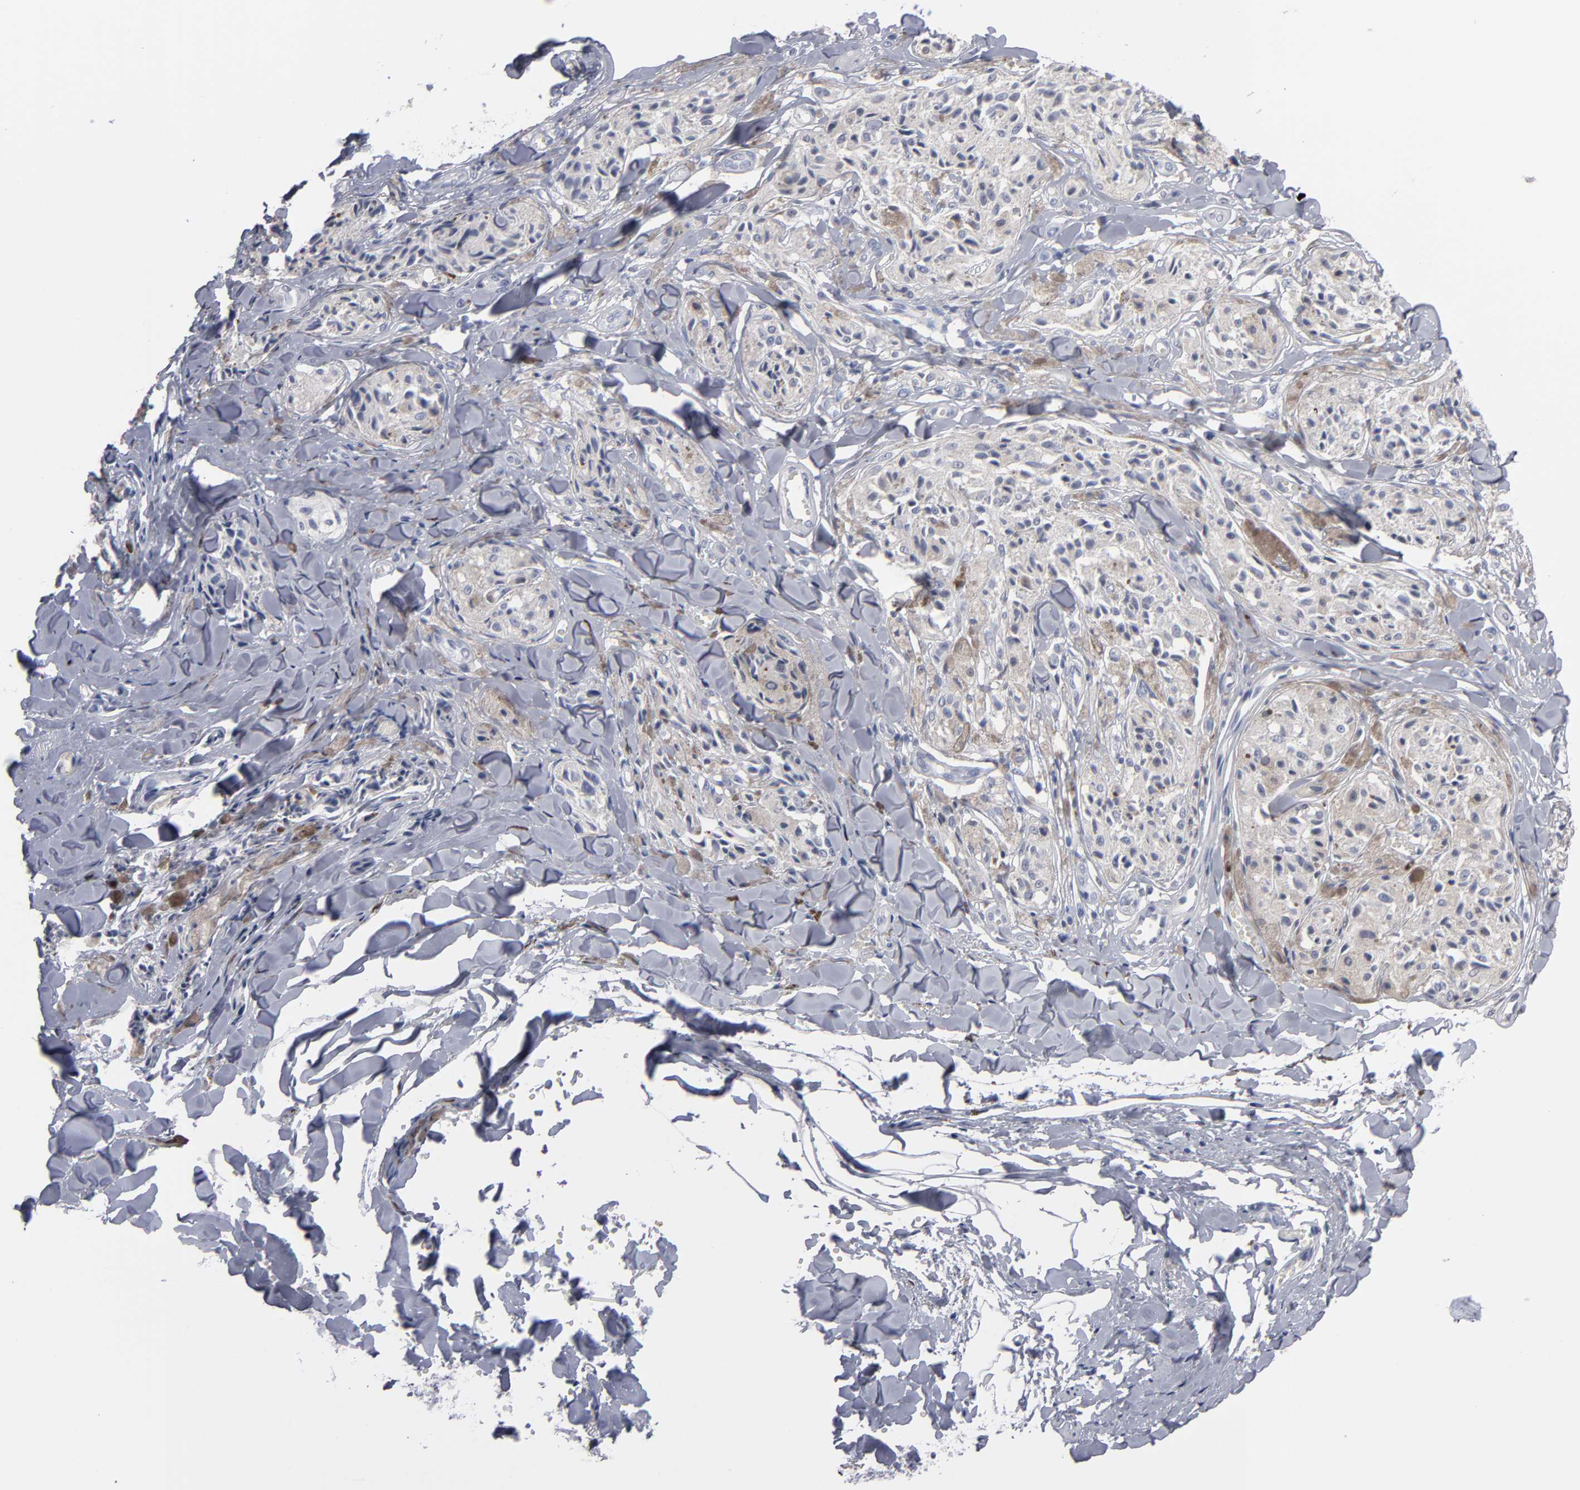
{"staining": {"intensity": "negative", "quantity": "none", "location": "none"}, "tissue": "melanoma", "cell_type": "Tumor cells", "image_type": "cancer", "snomed": [{"axis": "morphology", "description": "Malignant melanoma, Metastatic site"}, {"axis": "topography", "description": "Skin"}], "caption": "High power microscopy photomicrograph of an IHC image of melanoma, revealing no significant positivity in tumor cells.", "gene": "RPH3A", "patient": {"sex": "female", "age": 66}}